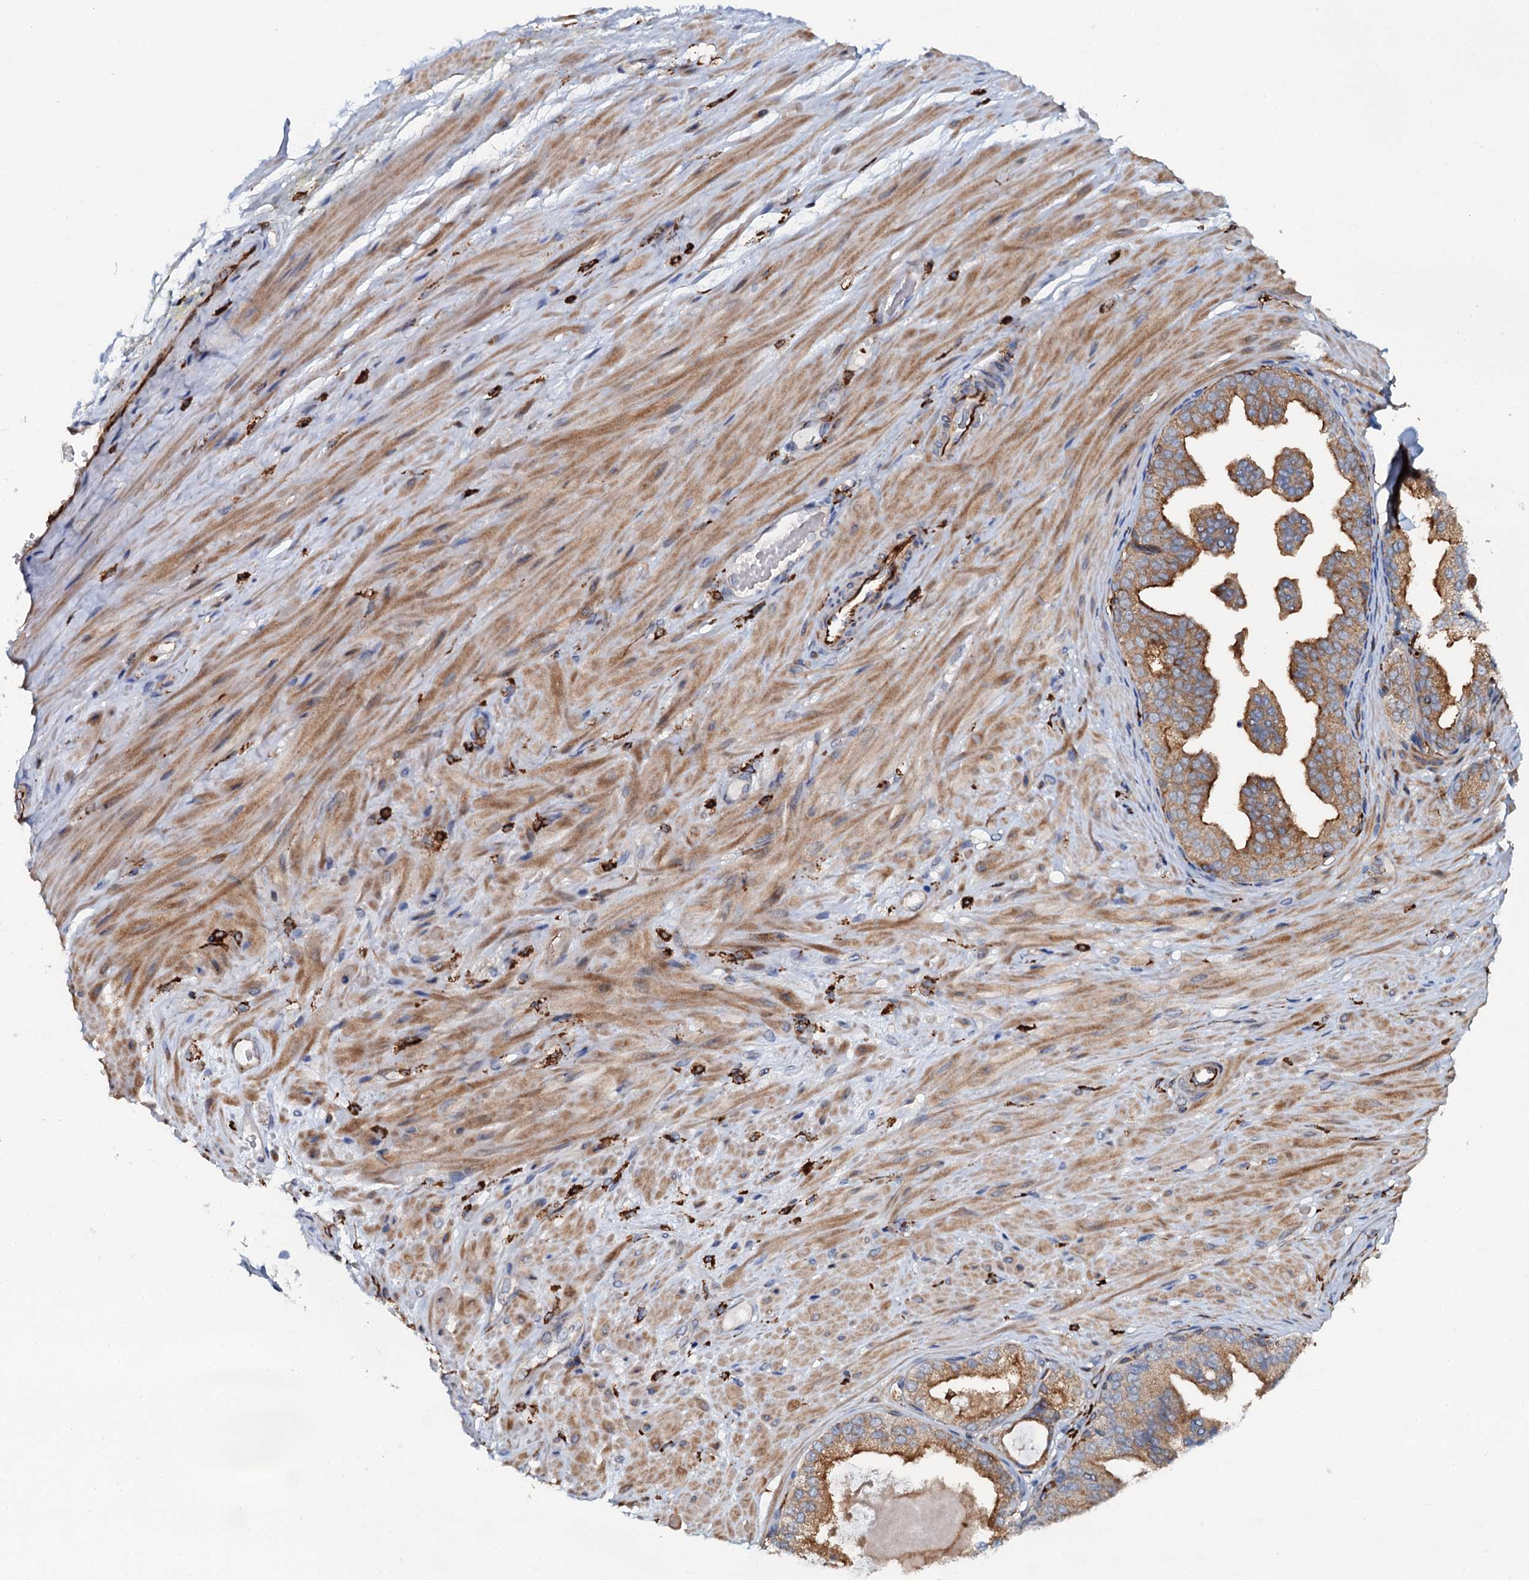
{"staining": {"intensity": "negative", "quantity": "none", "location": "none"}, "tissue": "soft tissue", "cell_type": "Chondrocytes", "image_type": "normal", "snomed": [{"axis": "morphology", "description": "Normal tissue, NOS"}, {"axis": "morphology", "description": "Adenocarcinoma, Low grade"}, {"axis": "topography", "description": "Prostate"}, {"axis": "topography", "description": "Peripheral nerve tissue"}], "caption": "This is a micrograph of immunohistochemistry (IHC) staining of normal soft tissue, which shows no expression in chondrocytes.", "gene": "VAMP8", "patient": {"sex": "male", "age": 63}}